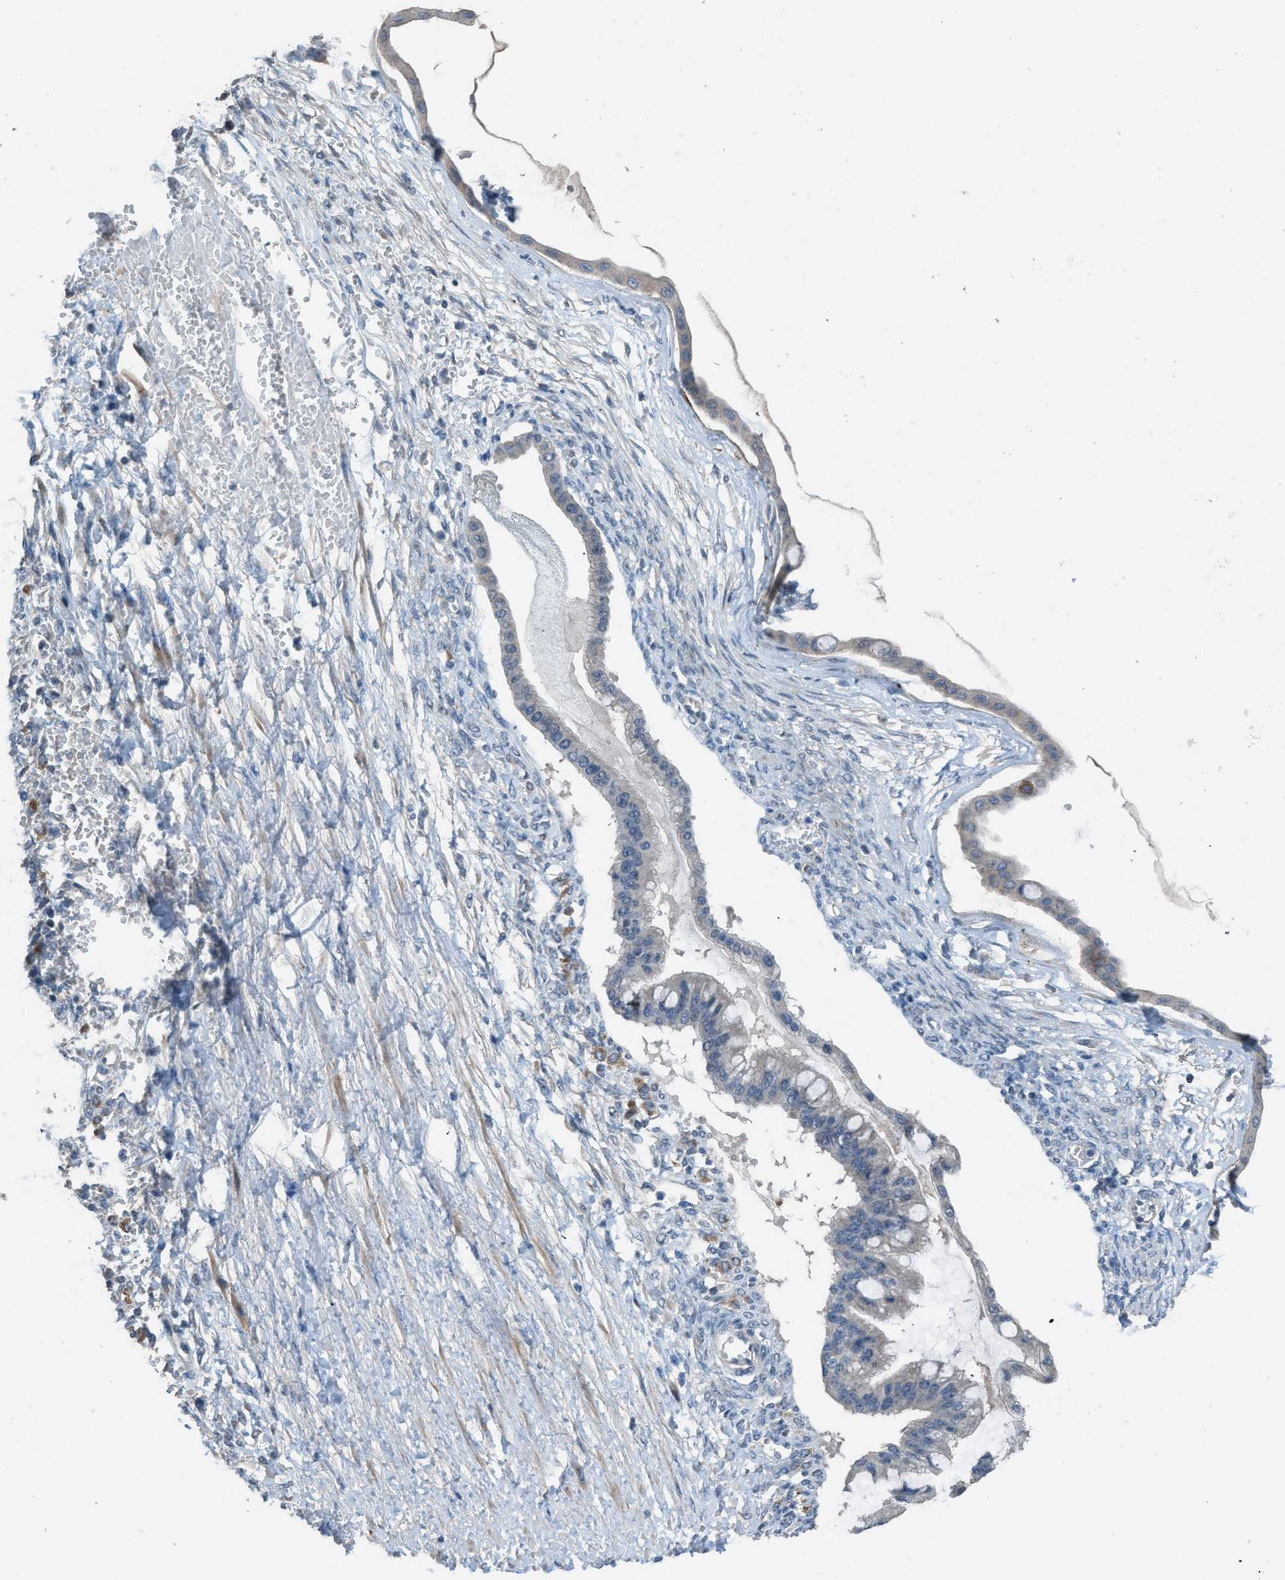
{"staining": {"intensity": "weak", "quantity": "<25%", "location": "cytoplasmic/membranous"}, "tissue": "ovarian cancer", "cell_type": "Tumor cells", "image_type": "cancer", "snomed": [{"axis": "morphology", "description": "Cystadenocarcinoma, mucinous, NOS"}, {"axis": "topography", "description": "Ovary"}], "caption": "DAB (3,3'-diaminobenzidine) immunohistochemical staining of ovarian cancer (mucinous cystadenocarcinoma) exhibits no significant positivity in tumor cells.", "gene": "TIMD4", "patient": {"sex": "female", "age": 73}}